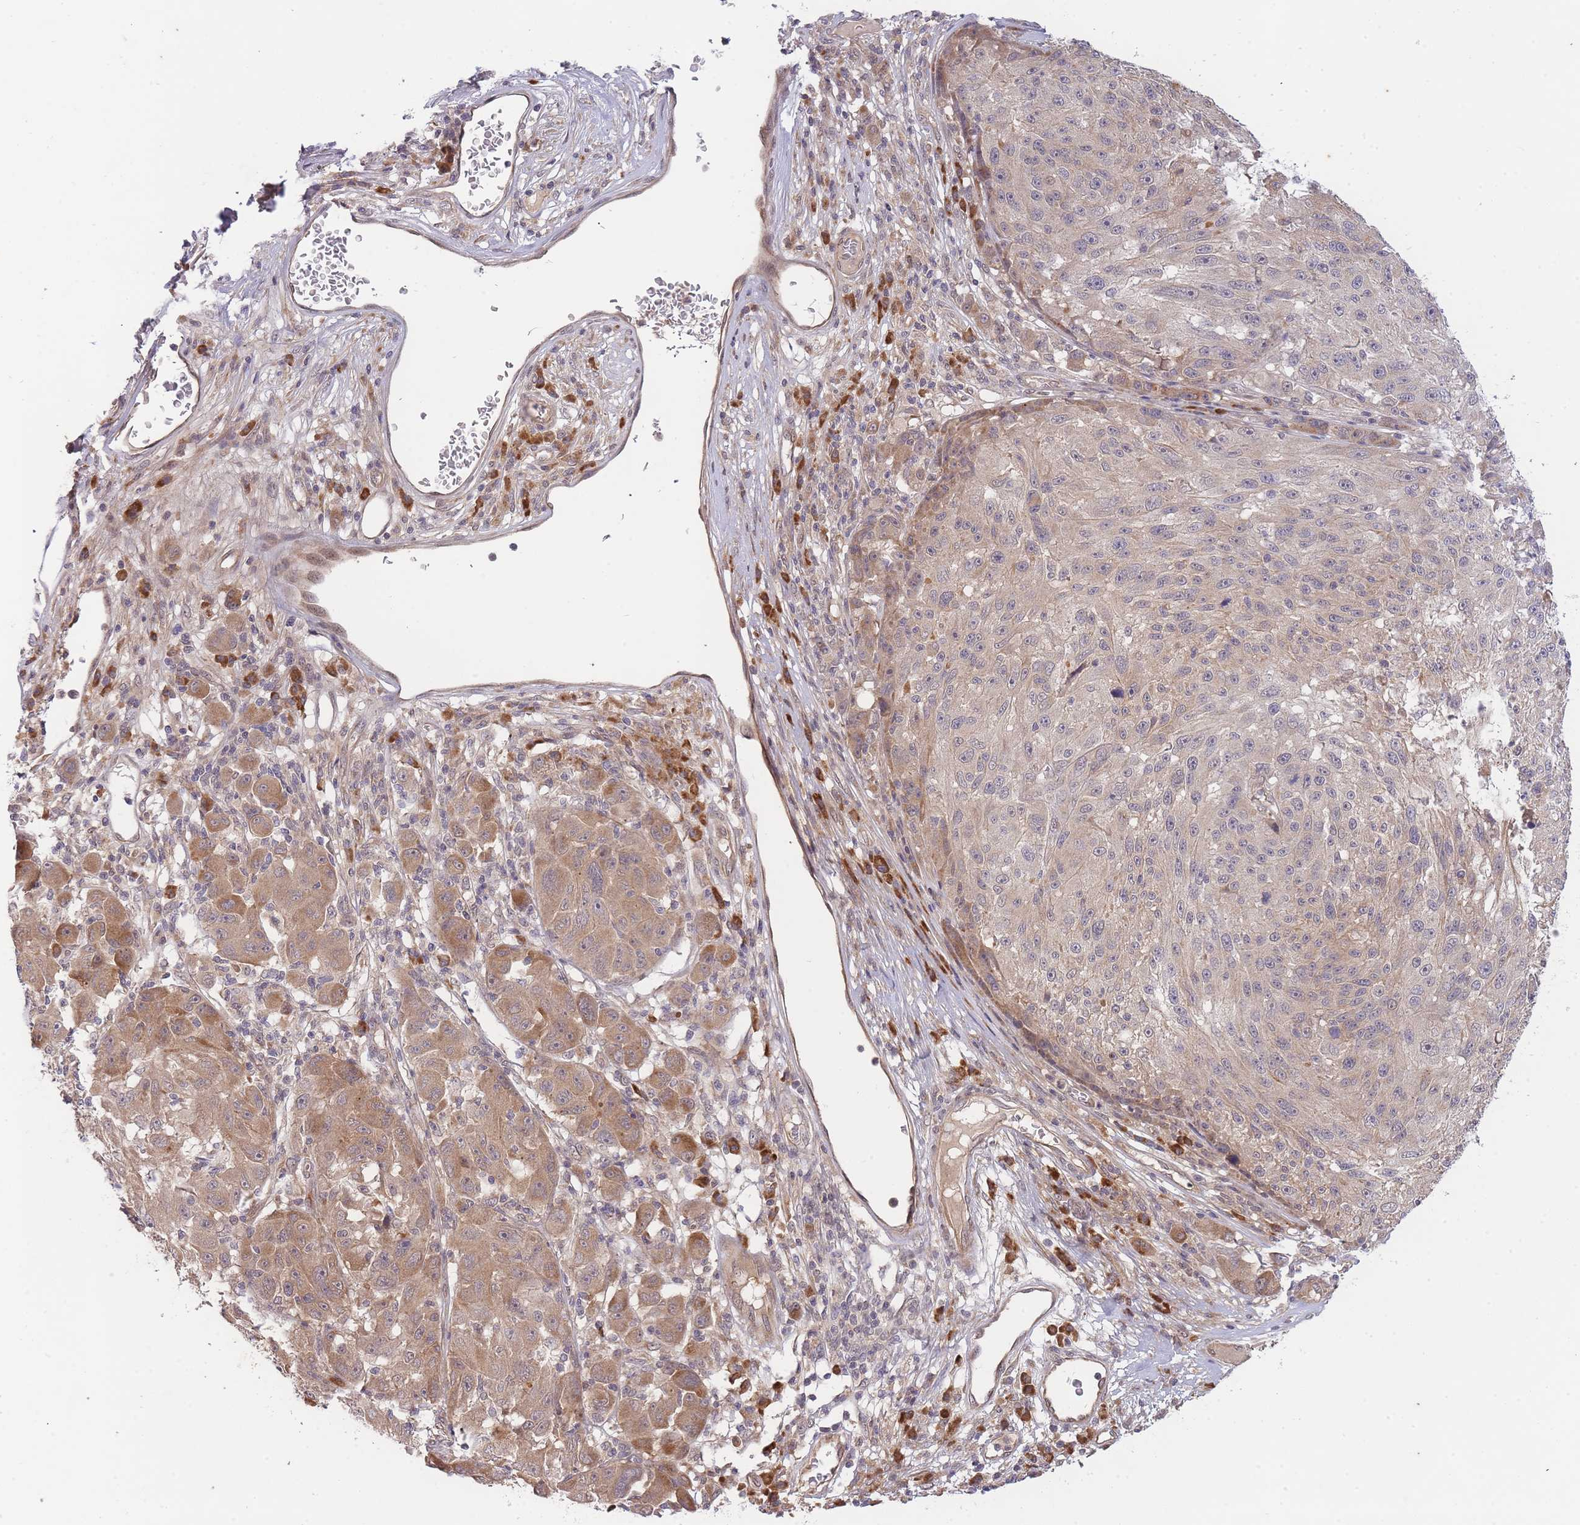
{"staining": {"intensity": "moderate", "quantity": "<25%", "location": "cytoplasmic/membranous"}, "tissue": "melanoma", "cell_type": "Tumor cells", "image_type": "cancer", "snomed": [{"axis": "morphology", "description": "Malignant melanoma, NOS"}, {"axis": "topography", "description": "Skin"}], "caption": "Malignant melanoma tissue displays moderate cytoplasmic/membranous staining in approximately <25% of tumor cells", "gene": "SMC6", "patient": {"sex": "male", "age": 53}}